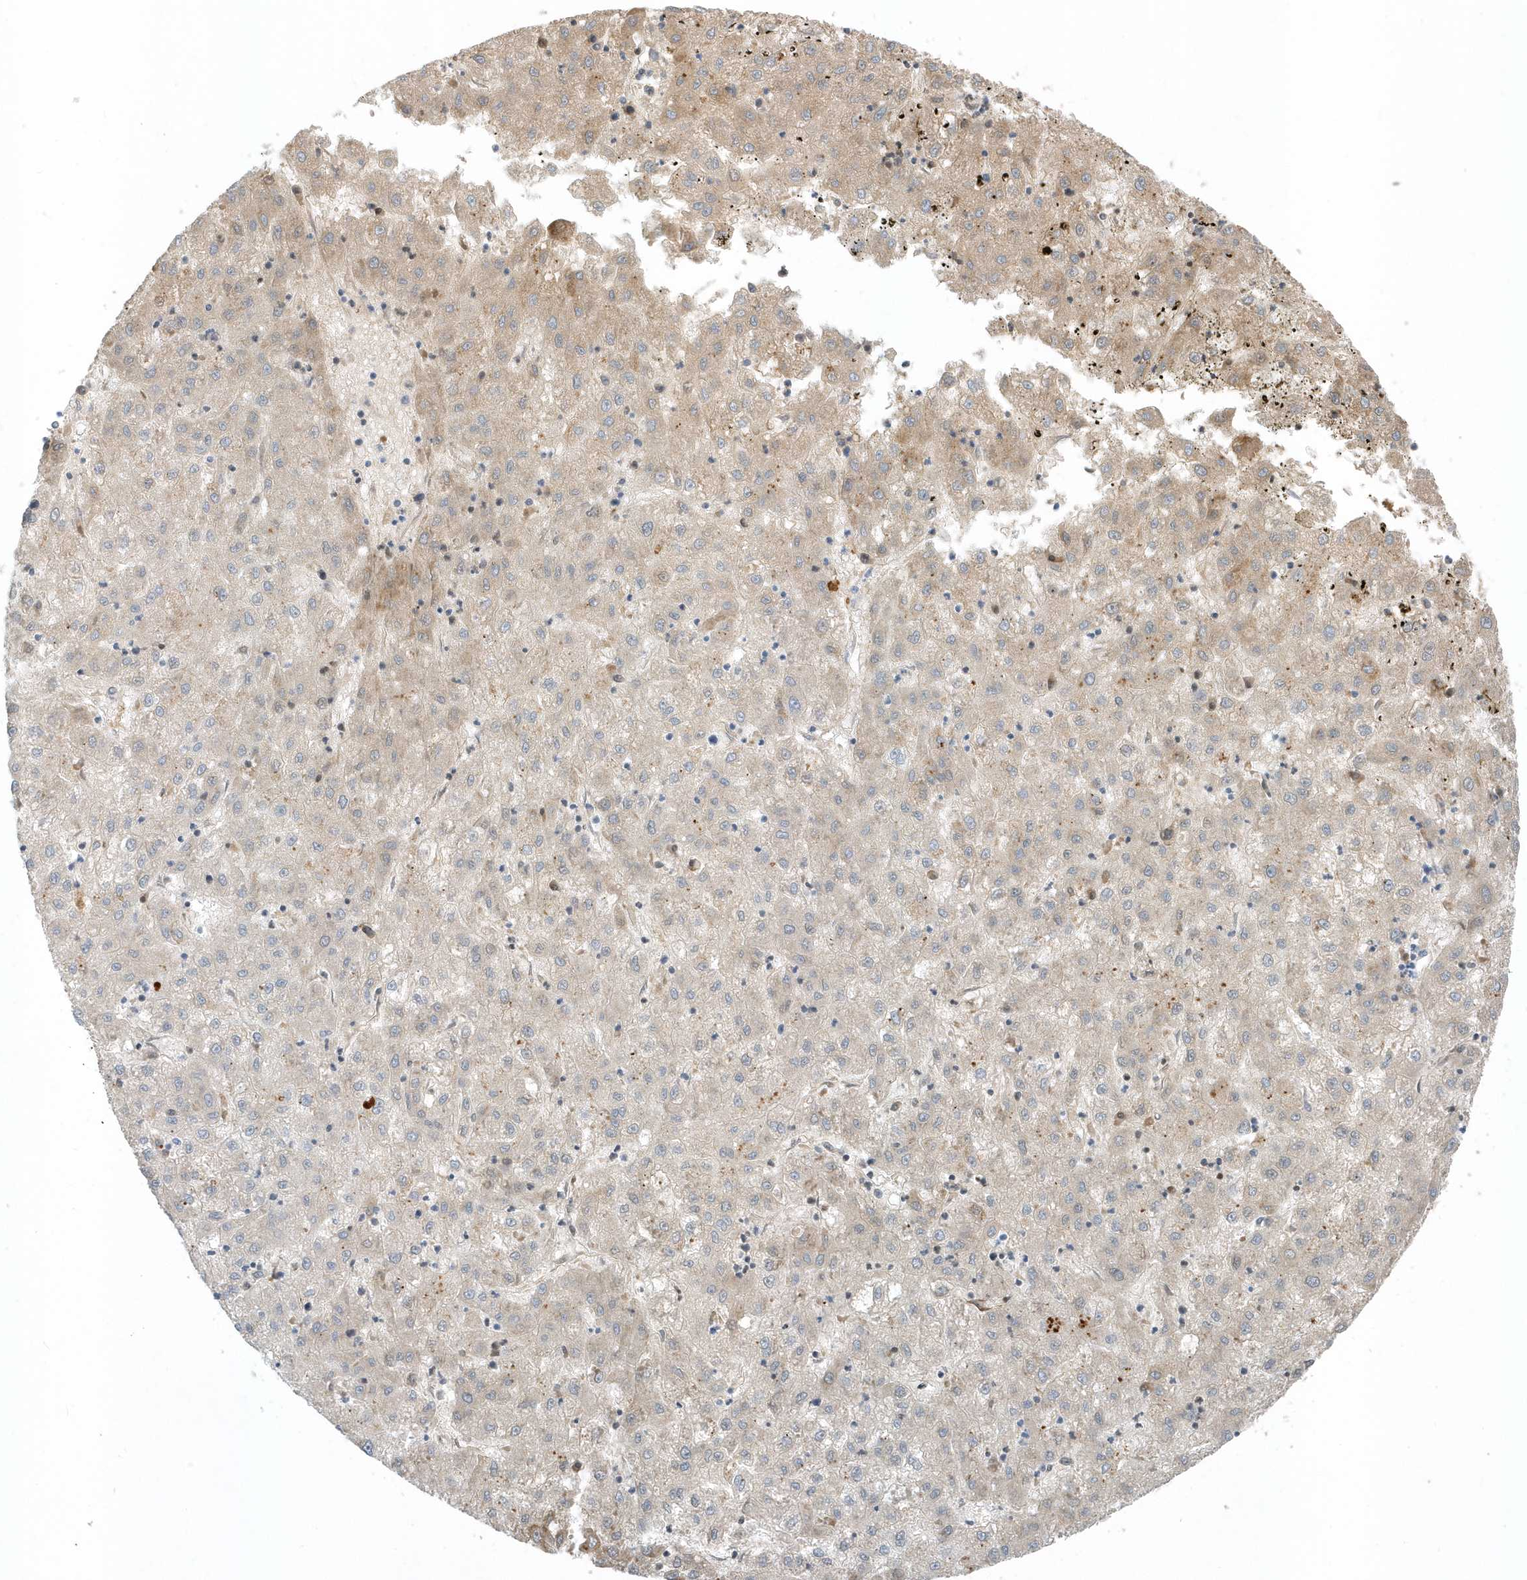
{"staining": {"intensity": "weak", "quantity": "25%-75%", "location": "cytoplasmic/membranous"}, "tissue": "liver cancer", "cell_type": "Tumor cells", "image_type": "cancer", "snomed": [{"axis": "morphology", "description": "Carcinoma, Hepatocellular, NOS"}, {"axis": "topography", "description": "Liver"}], "caption": "Immunohistochemistry of hepatocellular carcinoma (liver) shows low levels of weak cytoplasmic/membranous staining in approximately 25%-75% of tumor cells. Ihc stains the protein of interest in brown and the nuclei are stained blue.", "gene": "USP53", "patient": {"sex": "male", "age": 72}}